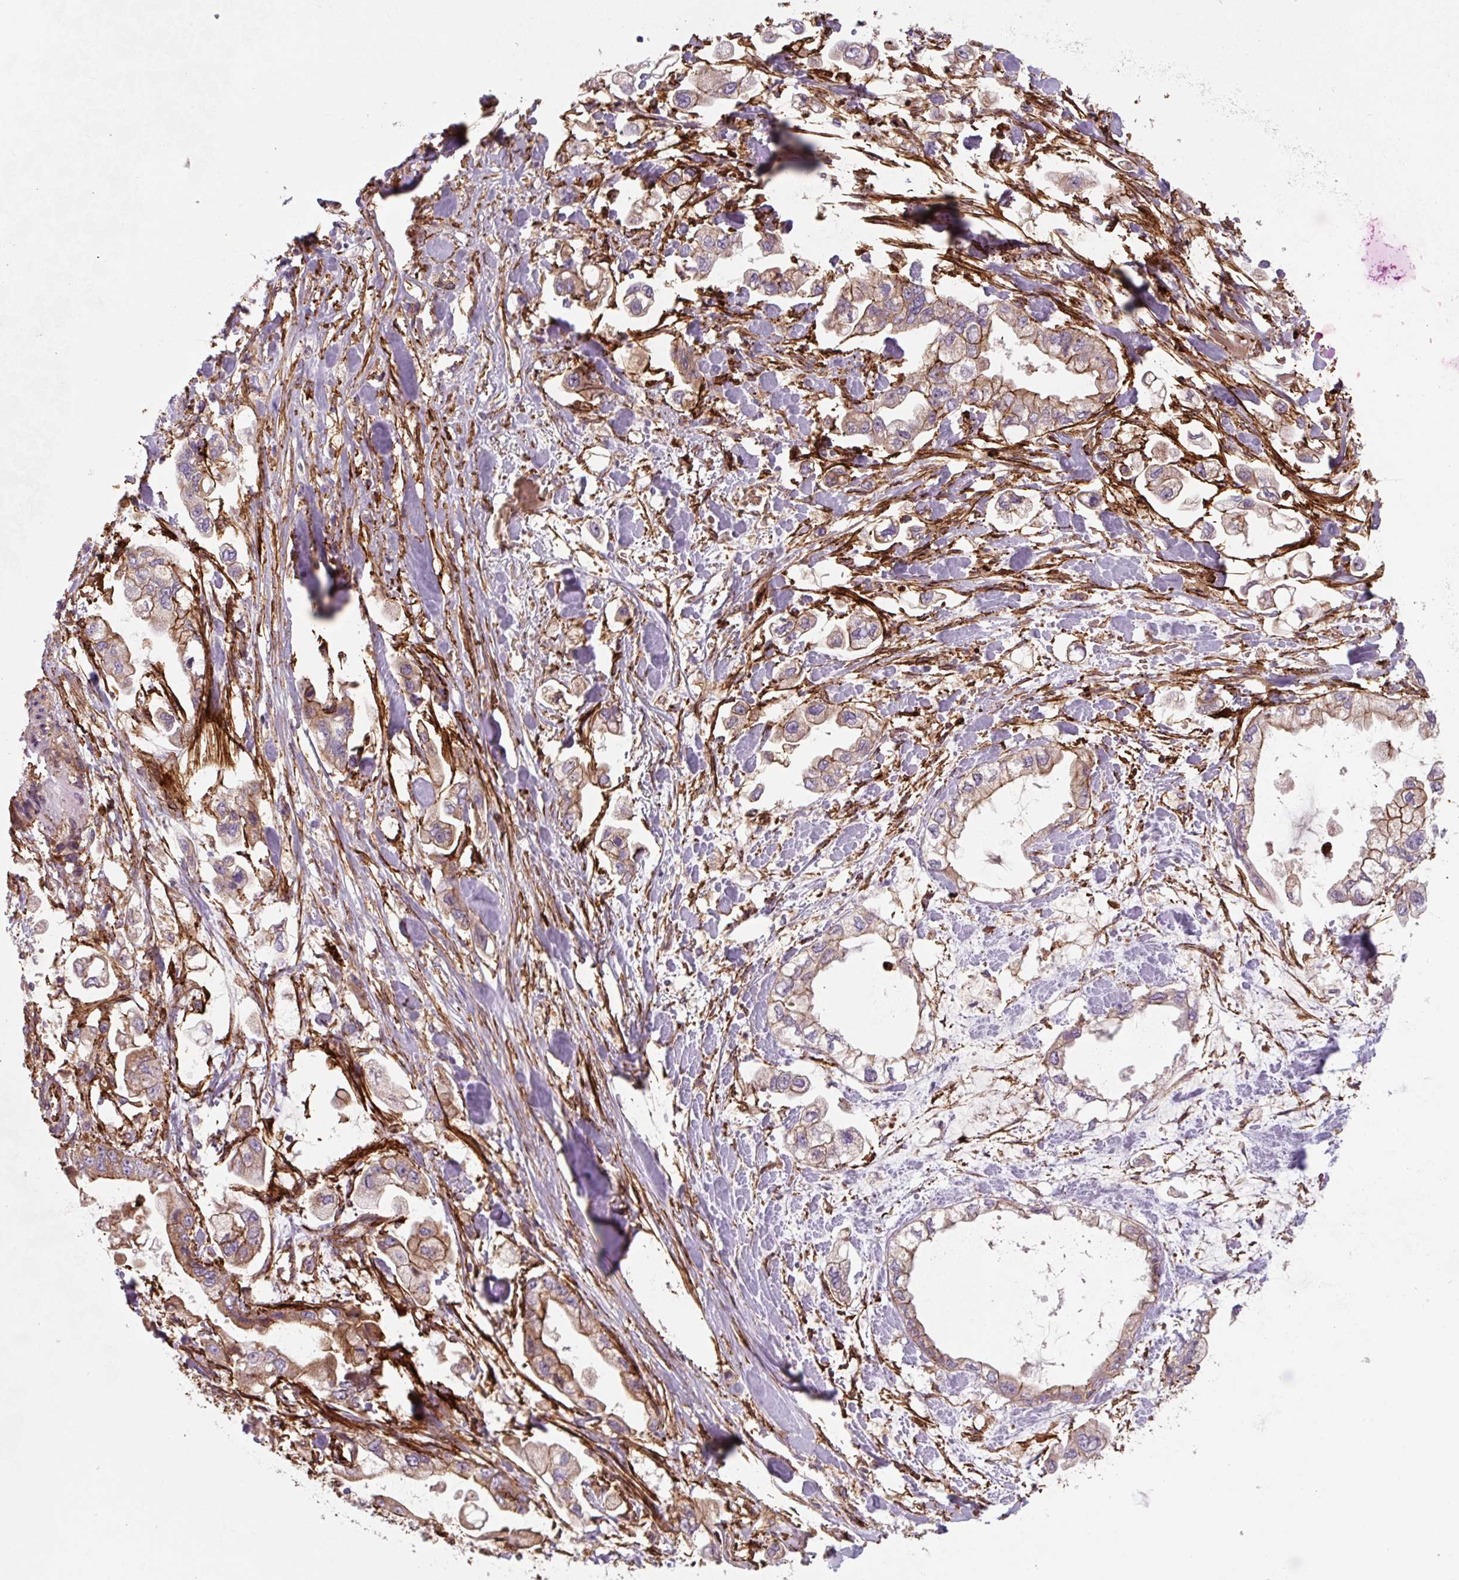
{"staining": {"intensity": "moderate", "quantity": ">75%", "location": "cytoplasmic/membranous"}, "tissue": "stomach cancer", "cell_type": "Tumor cells", "image_type": "cancer", "snomed": [{"axis": "morphology", "description": "Adenocarcinoma, NOS"}, {"axis": "topography", "description": "Stomach"}], "caption": "Adenocarcinoma (stomach) was stained to show a protein in brown. There is medium levels of moderate cytoplasmic/membranous staining in approximately >75% of tumor cells.", "gene": "DHFR2", "patient": {"sex": "male", "age": 62}}